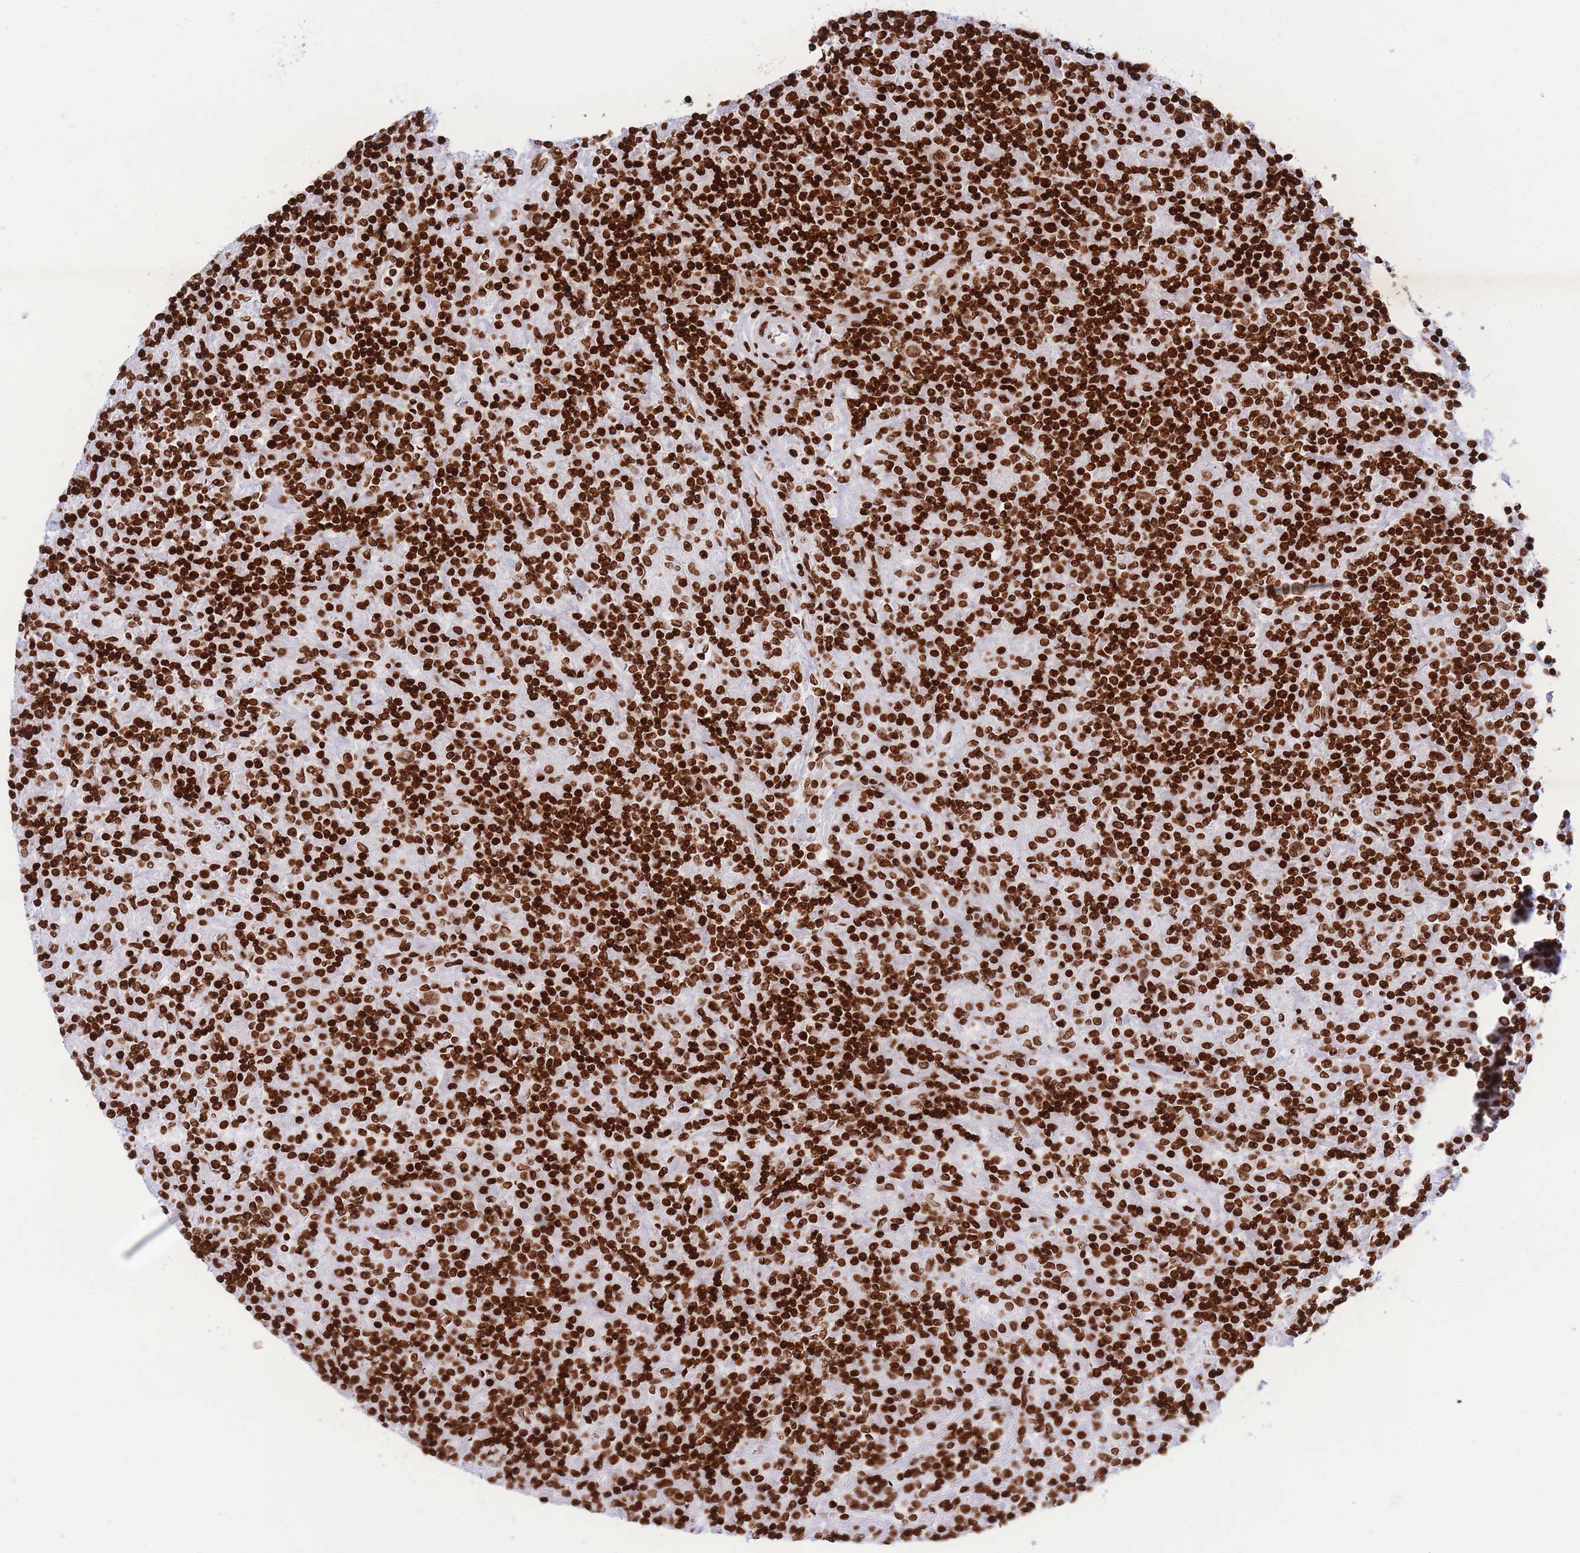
{"staining": {"intensity": "strong", "quantity": ">75%", "location": "nuclear"}, "tissue": "lymphoma", "cell_type": "Tumor cells", "image_type": "cancer", "snomed": [{"axis": "morphology", "description": "Hodgkin's disease, NOS"}, {"axis": "topography", "description": "Lymph node"}], "caption": "Strong nuclear staining is appreciated in about >75% of tumor cells in lymphoma. The protein is shown in brown color, while the nuclei are stained blue.", "gene": "H2BC11", "patient": {"sex": "male", "age": 70}}